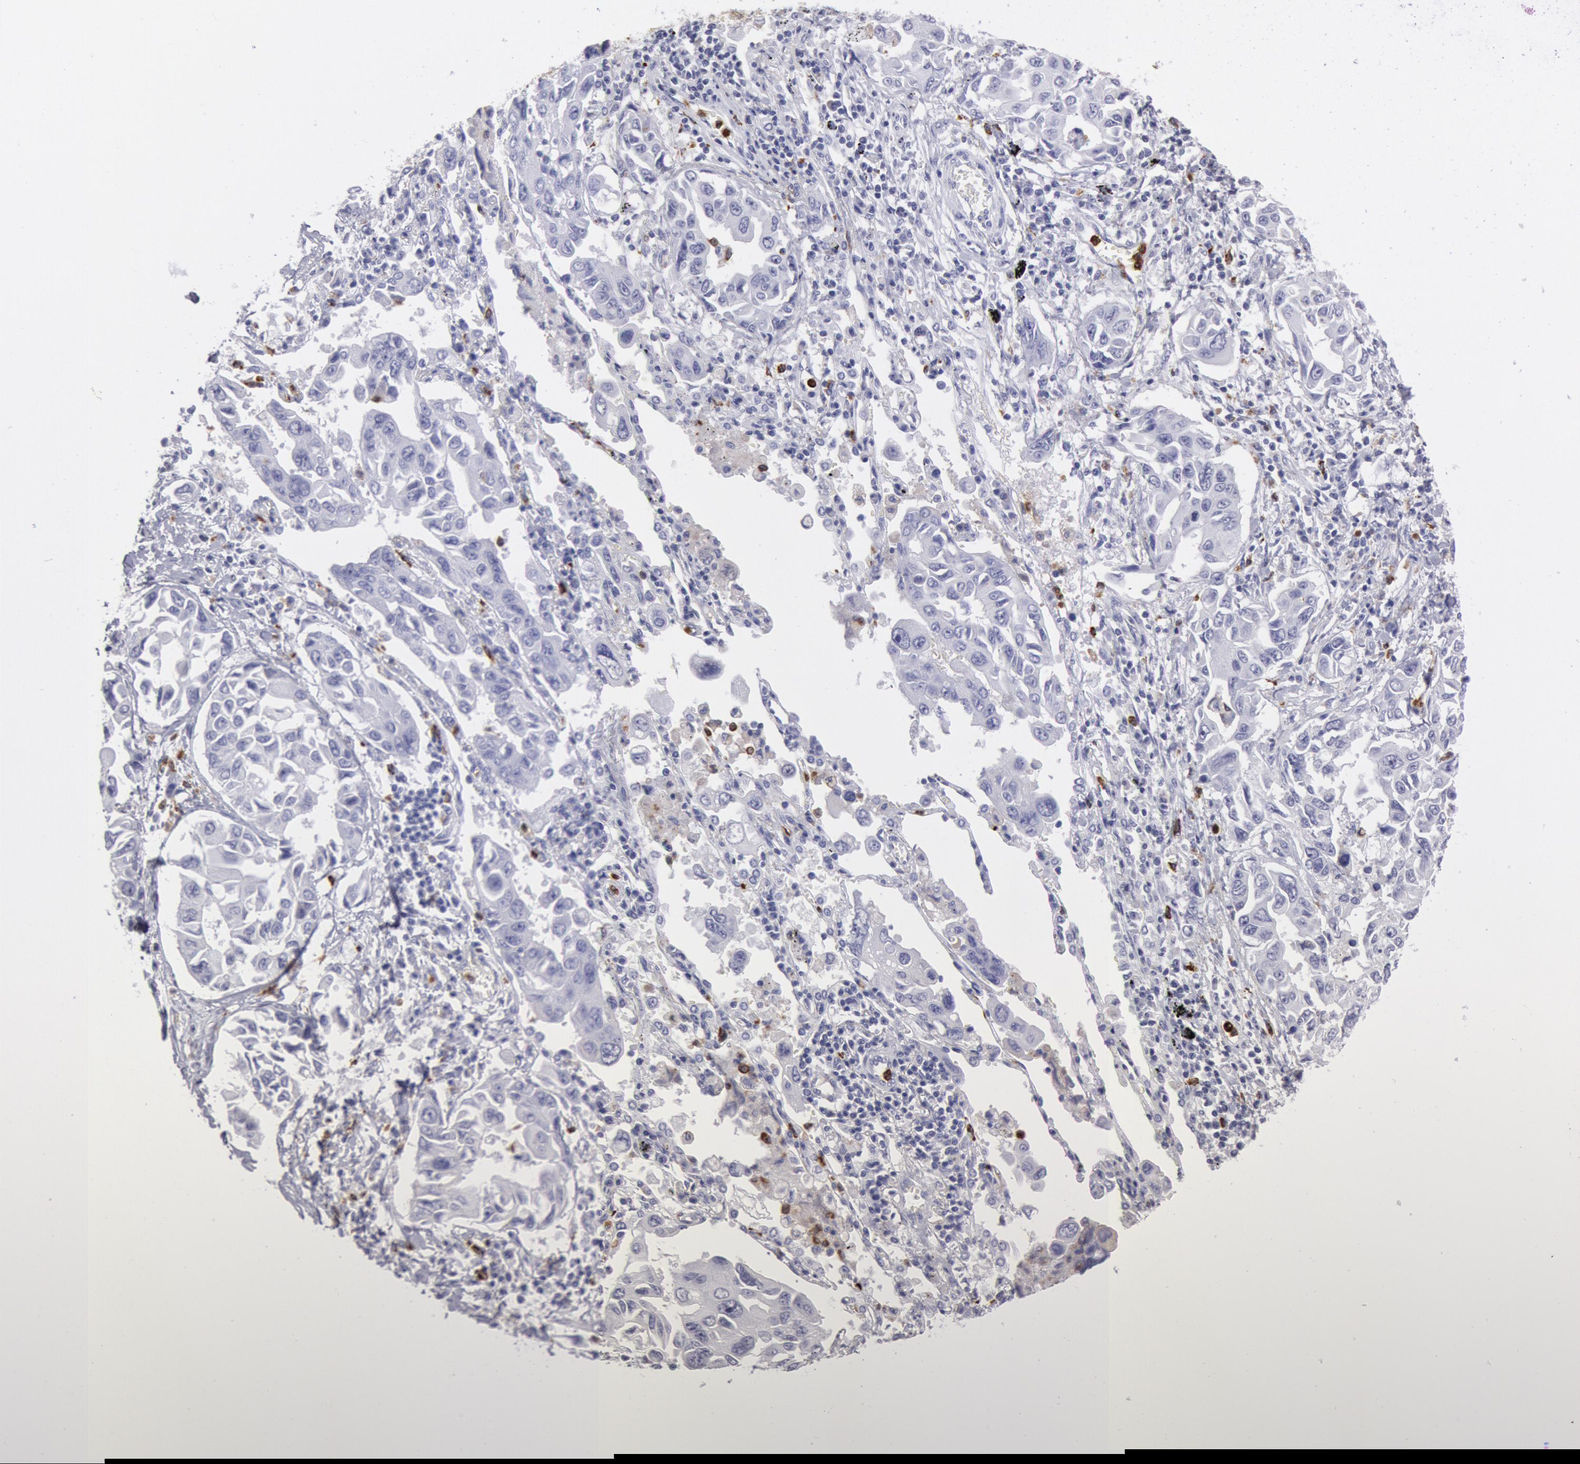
{"staining": {"intensity": "negative", "quantity": "none", "location": "none"}, "tissue": "lung cancer", "cell_type": "Tumor cells", "image_type": "cancer", "snomed": [{"axis": "morphology", "description": "Adenocarcinoma, NOS"}, {"axis": "topography", "description": "Lung"}], "caption": "Immunohistochemistry (IHC) of human lung adenocarcinoma reveals no expression in tumor cells.", "gene": "FCN1", "patient": {"sex": "male", "age": 64}}